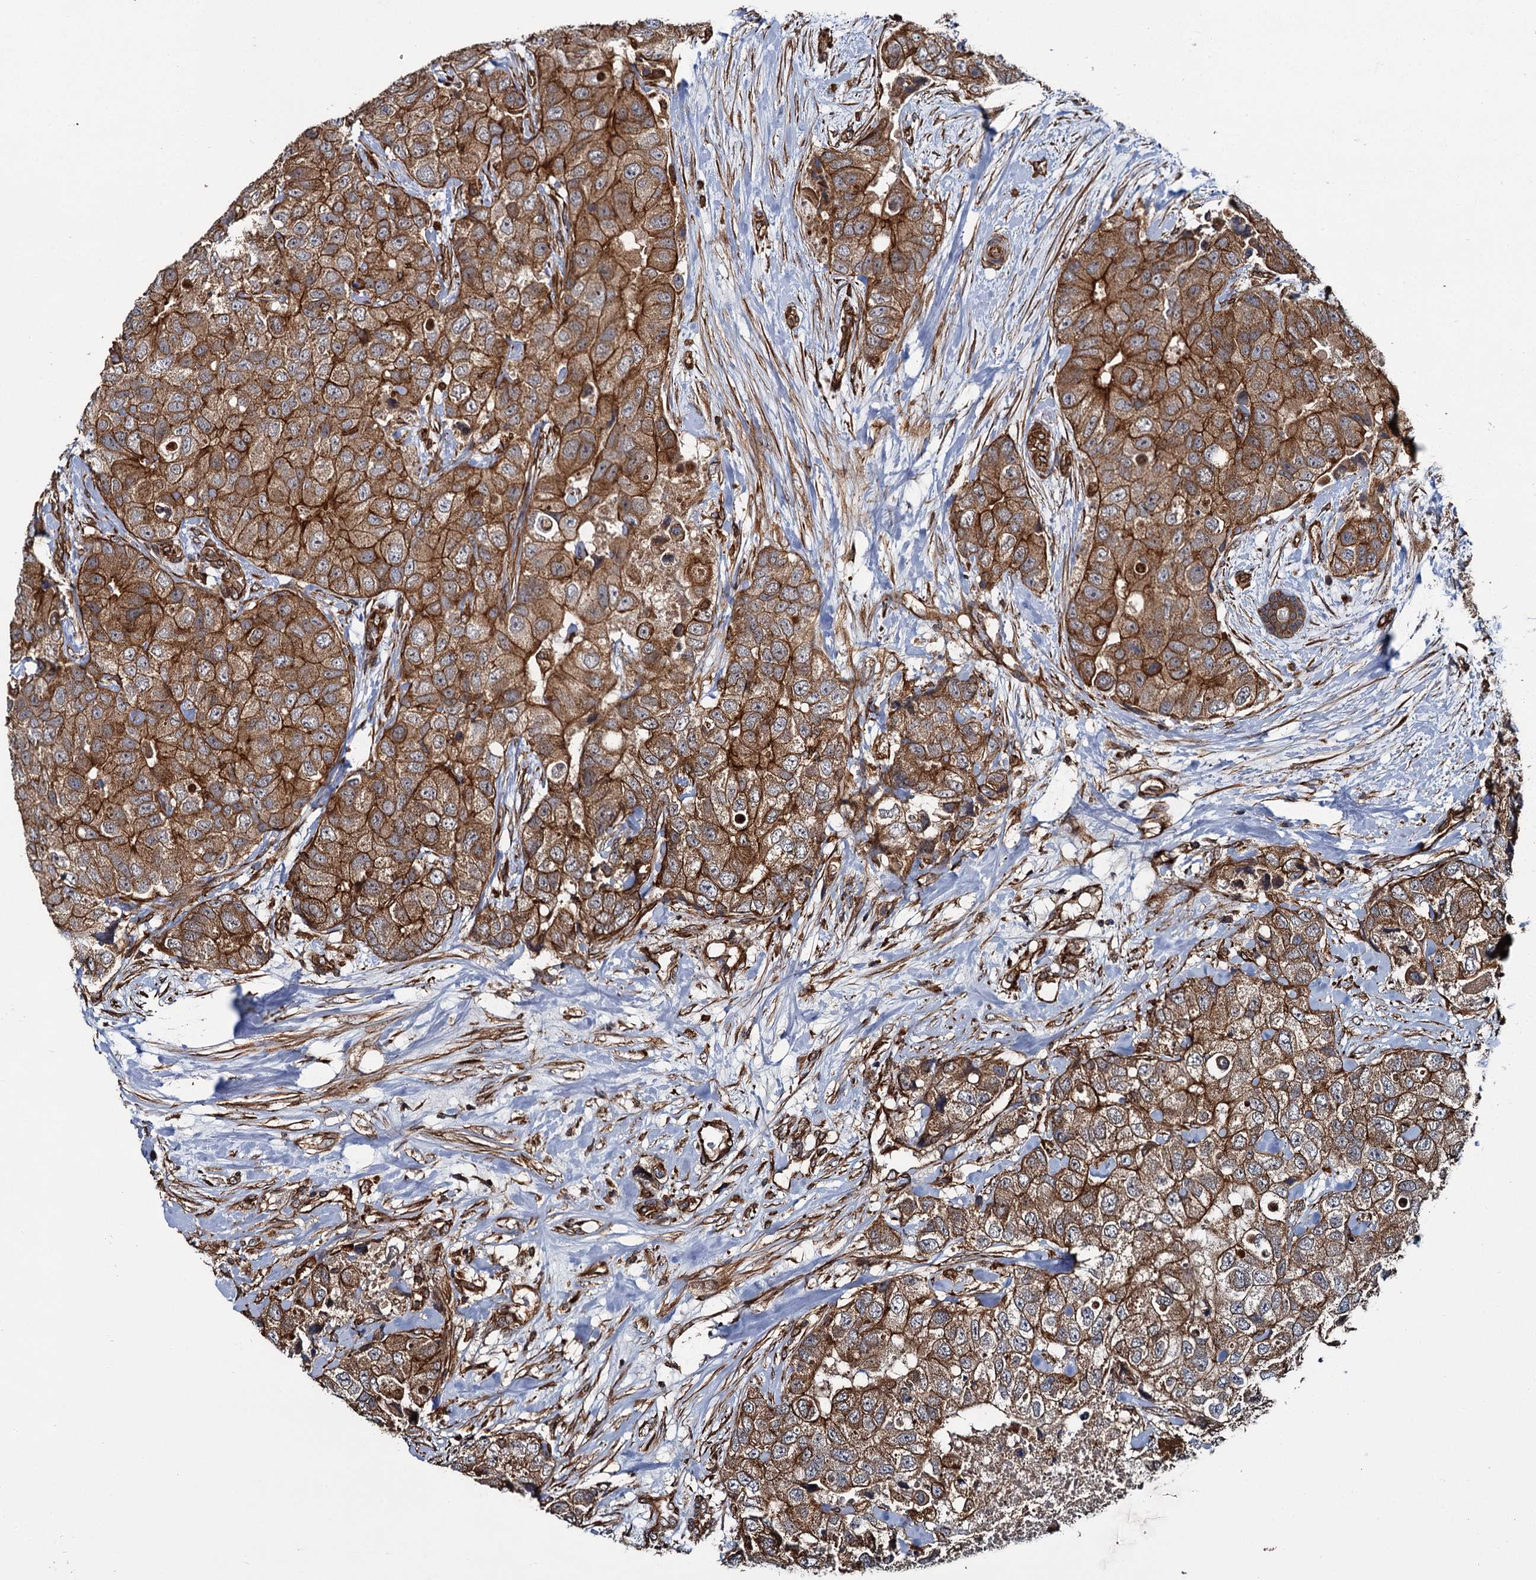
{"staining": {"intensity": "strong", "quantity": ">75%", "location": "cytoplasmic/membranous"}, "tissue": "breast cancer", "cell_type": "Tumor cells", "image_type": "cancer", "snomed": [{"axis": "morphology", "description": "Duct carcinoma"}, {"axis": "topography", "description": "Breast"}], "caption": "Immunohistochemical staining of infiltrating ductal carcinoma (breast) shows high levels of strong cytoplasmic/membranous positivity in about >75% of tumor cells.", "gene": "ZFYVE19", "patient": {"sex": "female", "age": 62}}